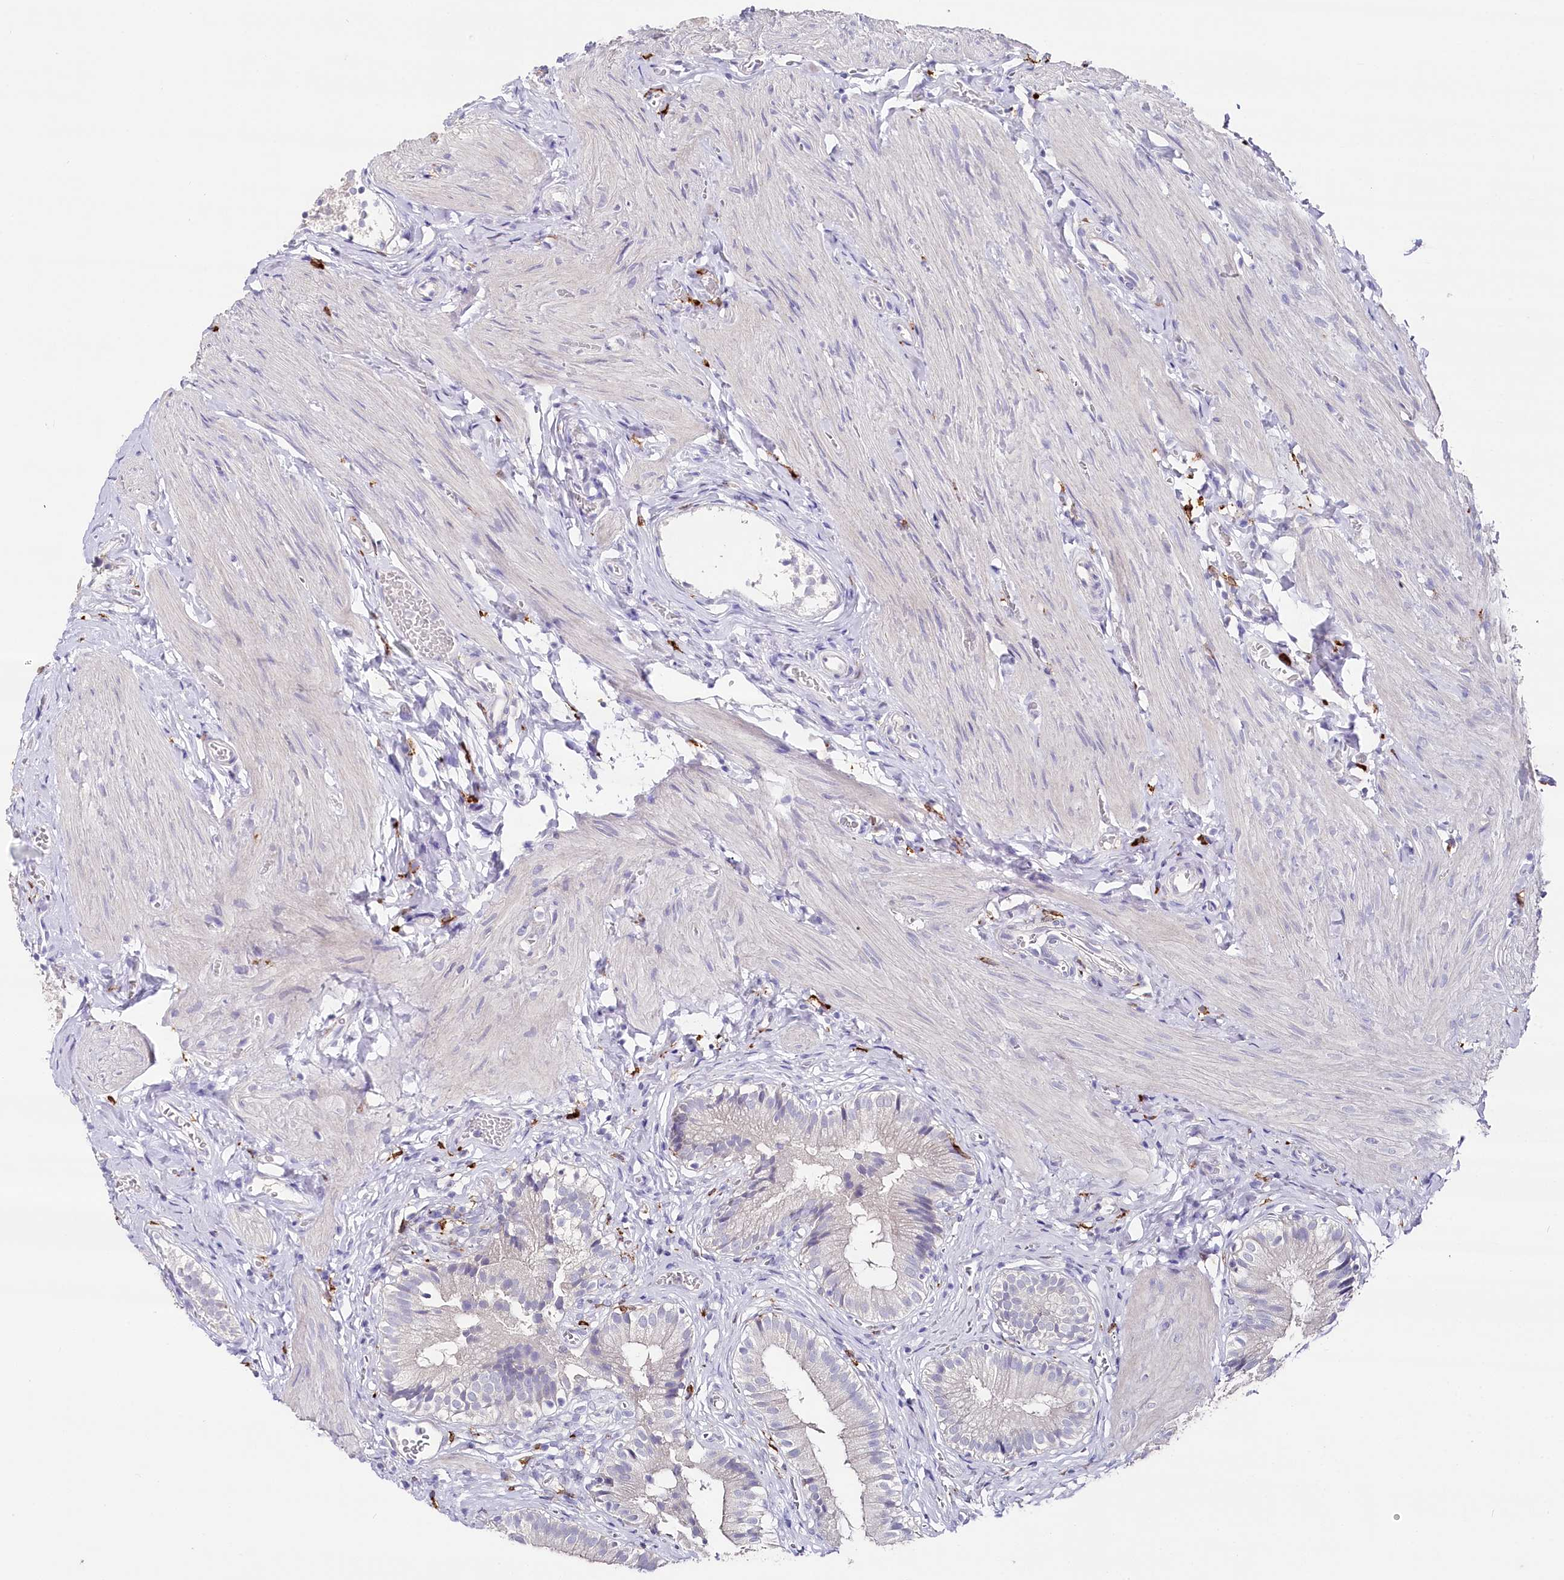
{"staining": {"intensity": "negative", "quantity": "none", "location": "none"}, "tissue": "gallbladder", "cell_type": "Glandular cells", "image_type": "normal", "snomed": [{"axis": "morphology", "description": "Normal tissue, NOS"}, {"axis": "topography", "description": "Gallbladder"}], "caption": "High power microscopy histopathology image of an immunohistochemistry (IHC) micrograph of unremarkable gallbladder, revealing no significant positivity in glandular cells.", "gene": "CLEC4M", "patient": {"sex": "female", "age": 47}}